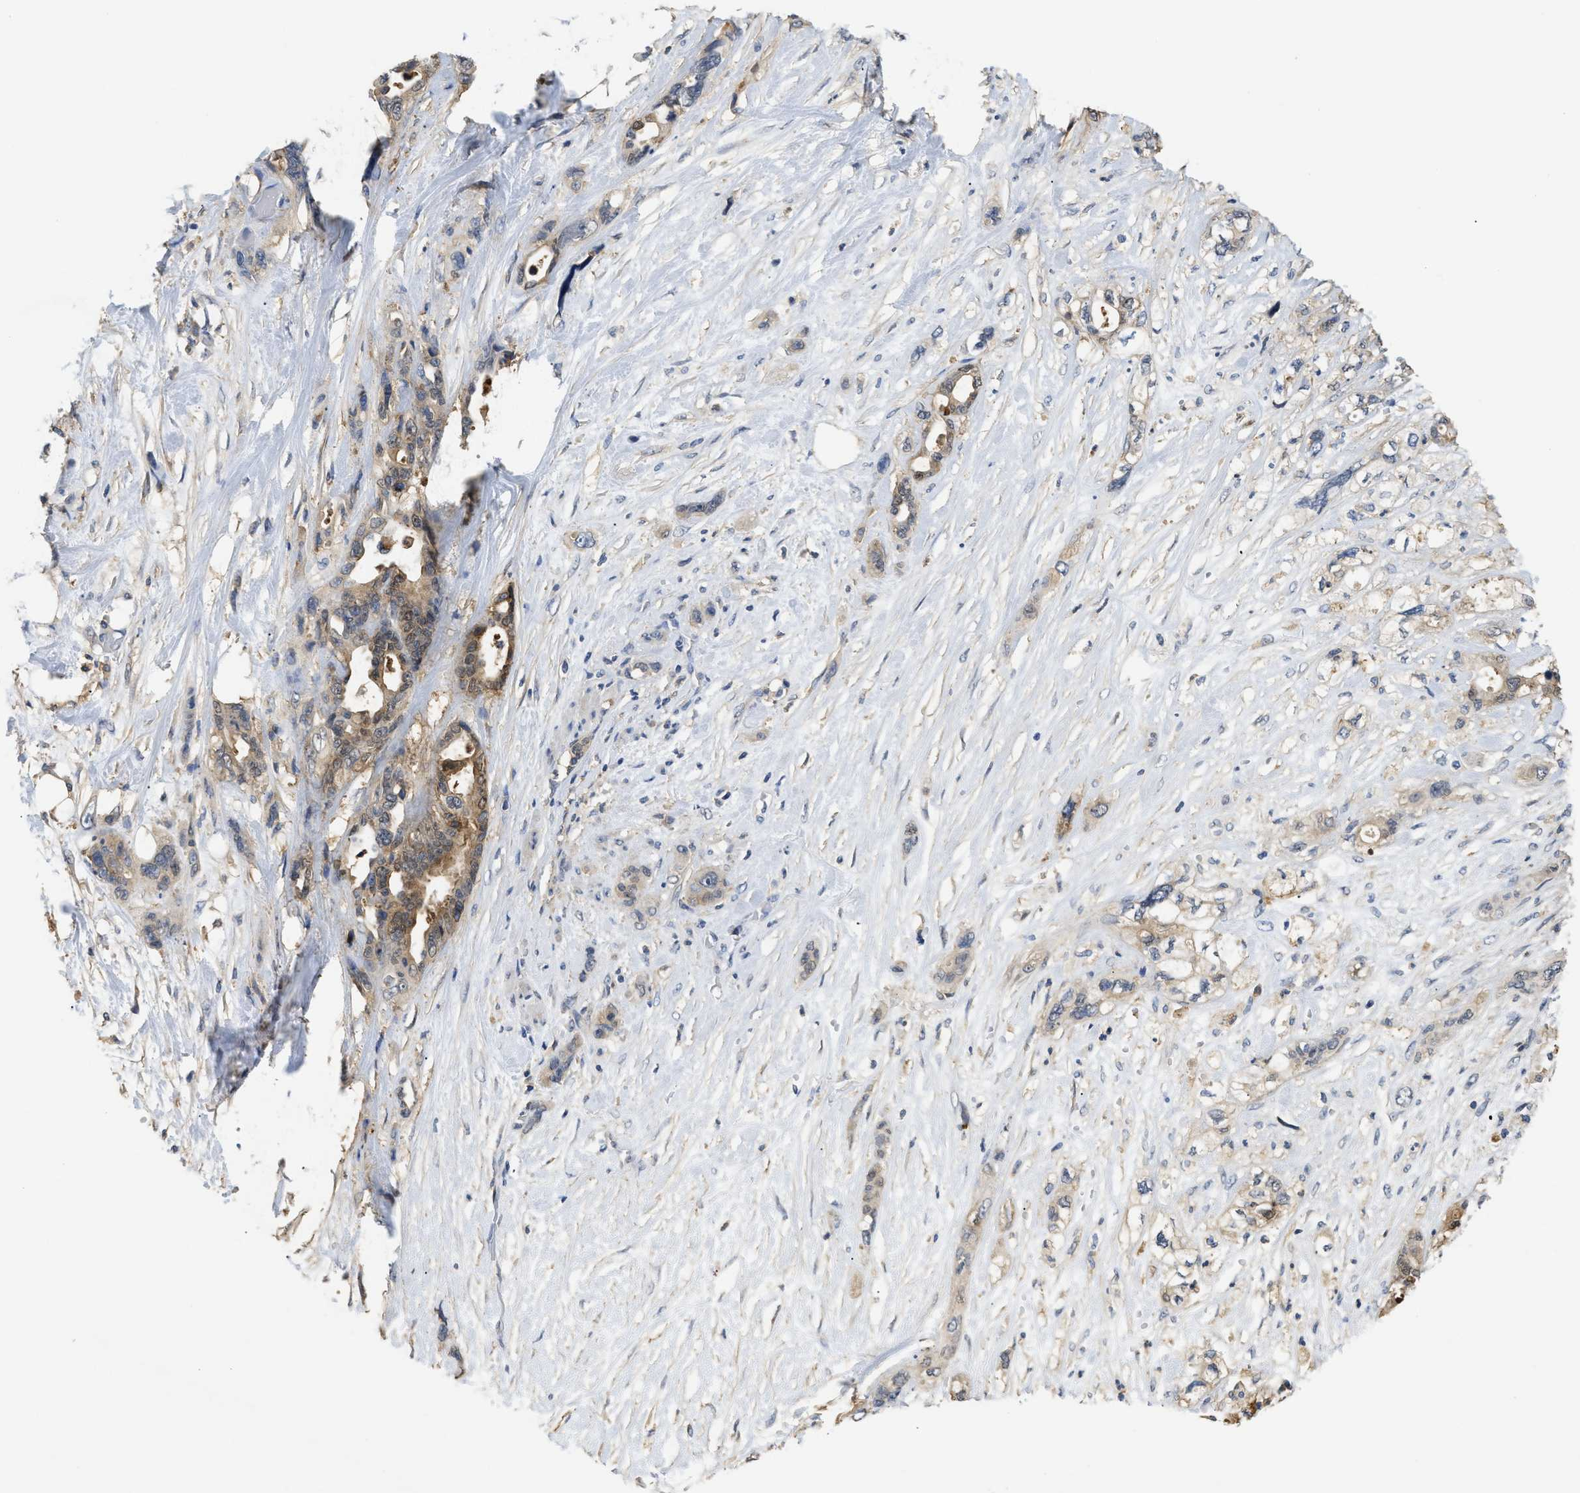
{"staining": {"intensity": "strong", "quantity": "25%-75%", "location": "cytoplasmic/membranous"}, "tissue": "pancreatic cancer", "cell_type": "Tumor cells", "image_type": "cancer", "snomed": [{"axis": "morphology", "description": "Adenocarcinoma, NOS"}, {"axis": "topography", "description": "Pancreas"}], "caption": "Pancreatic cancer (adenocarcinoma) was stained to show a protein in brown. There is high levels of strong cytoplasmic/membranous expression in about 25%-75% of tumor cells. (DAB (3,3'-diaminobenzidine) = brown stain, brightfield microscopy at high magnification).", "gene": "ANXA4", "patient": {"sex": "male", "age": 46}}